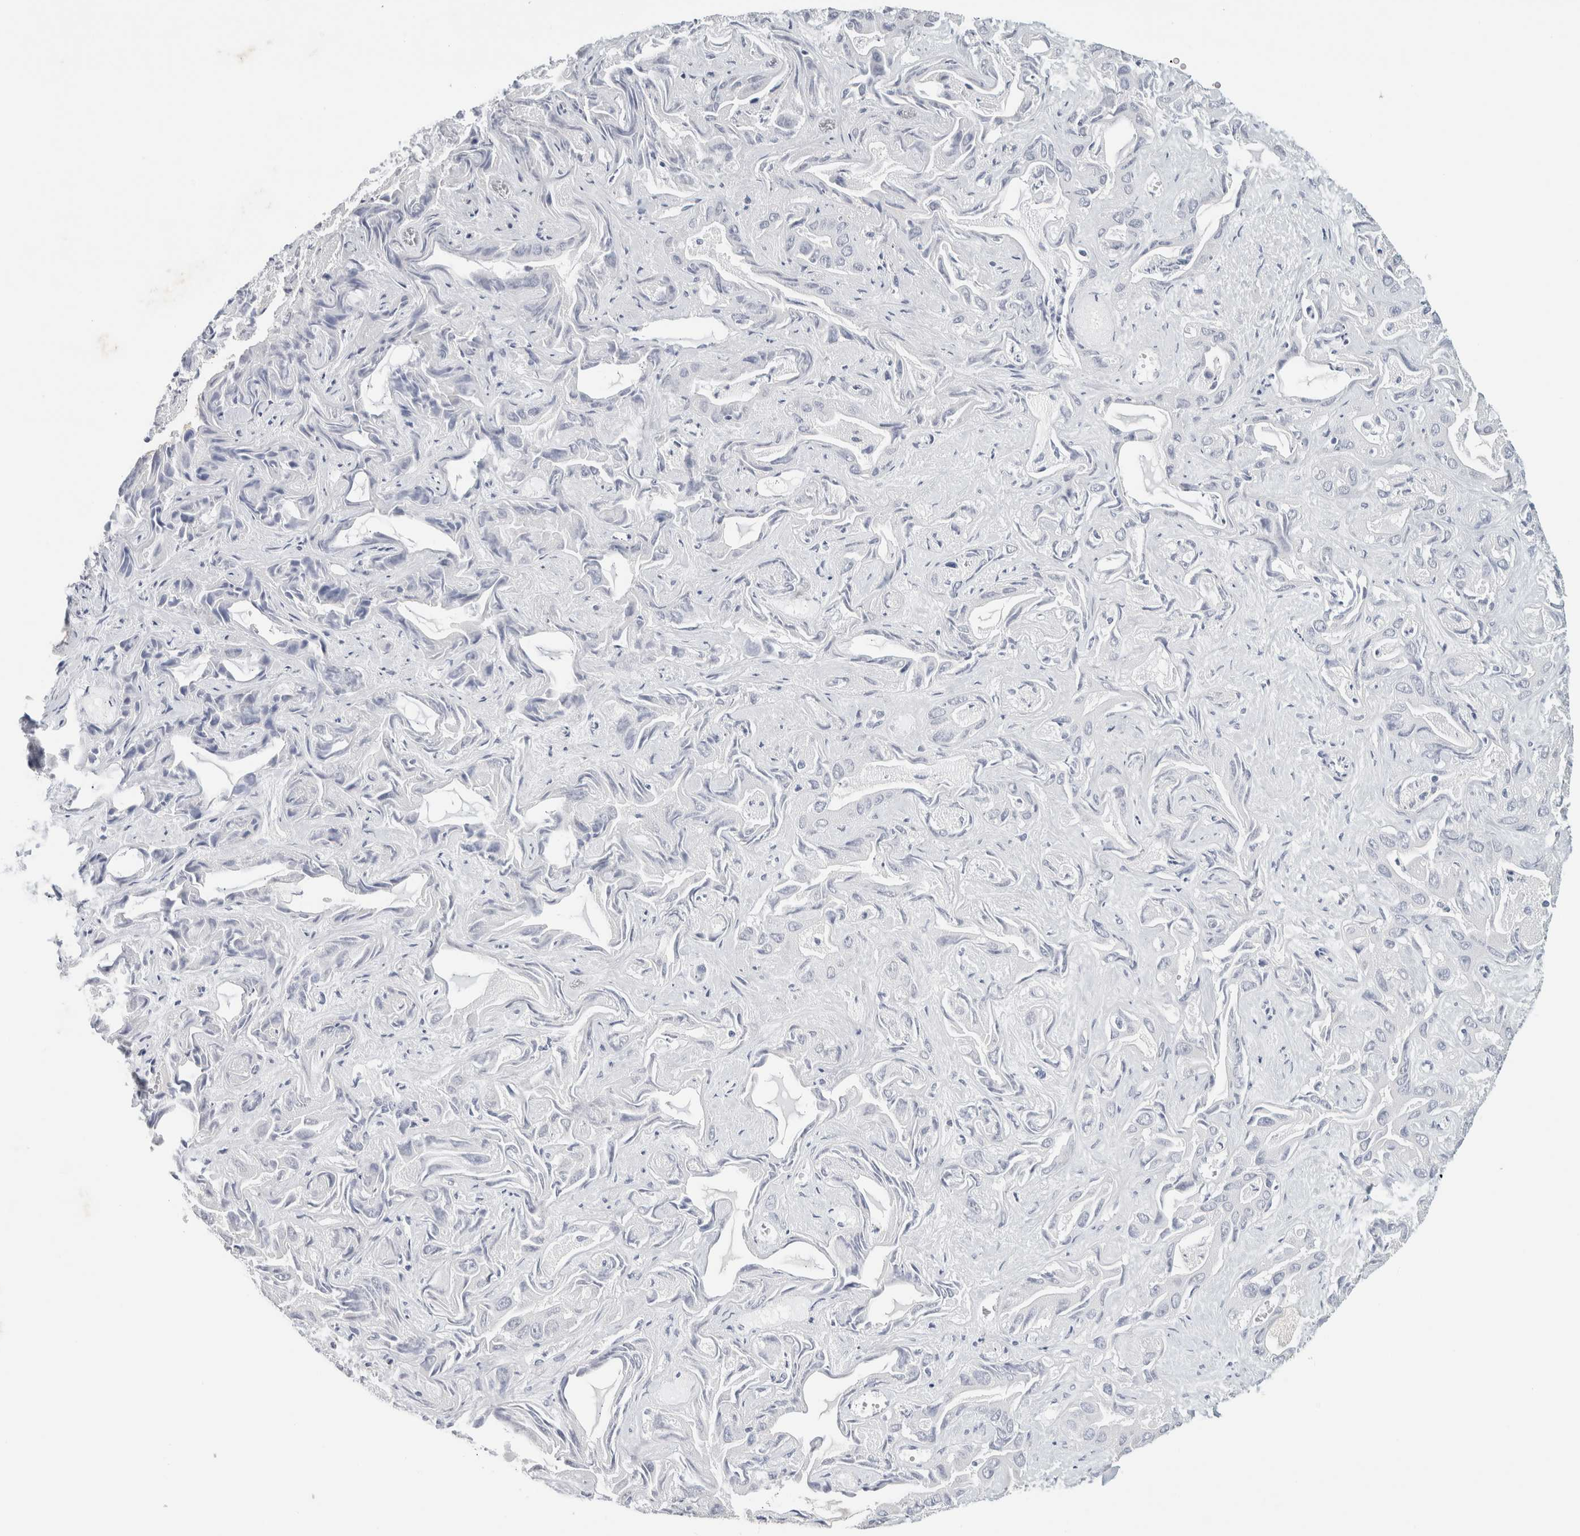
{"staining": {"intensity": "negative", "quantity": "none", "location": "none"}, "tissue": "liver cancer", "cell_type": "Tumor cells", "image_type": "cancer", "snomed": [{"axis": "morphology", "description": "Cholangiocarcinoma"}, {"axis": "topography", "description": "Liver"}], "caption": "The immunohistochemistry image has no significant positivity in tumor cells of liver cancer (cholangiocarcinoma) tissue.", "gene": "IL6", "patient": {"sex": "female", "age": 52}}